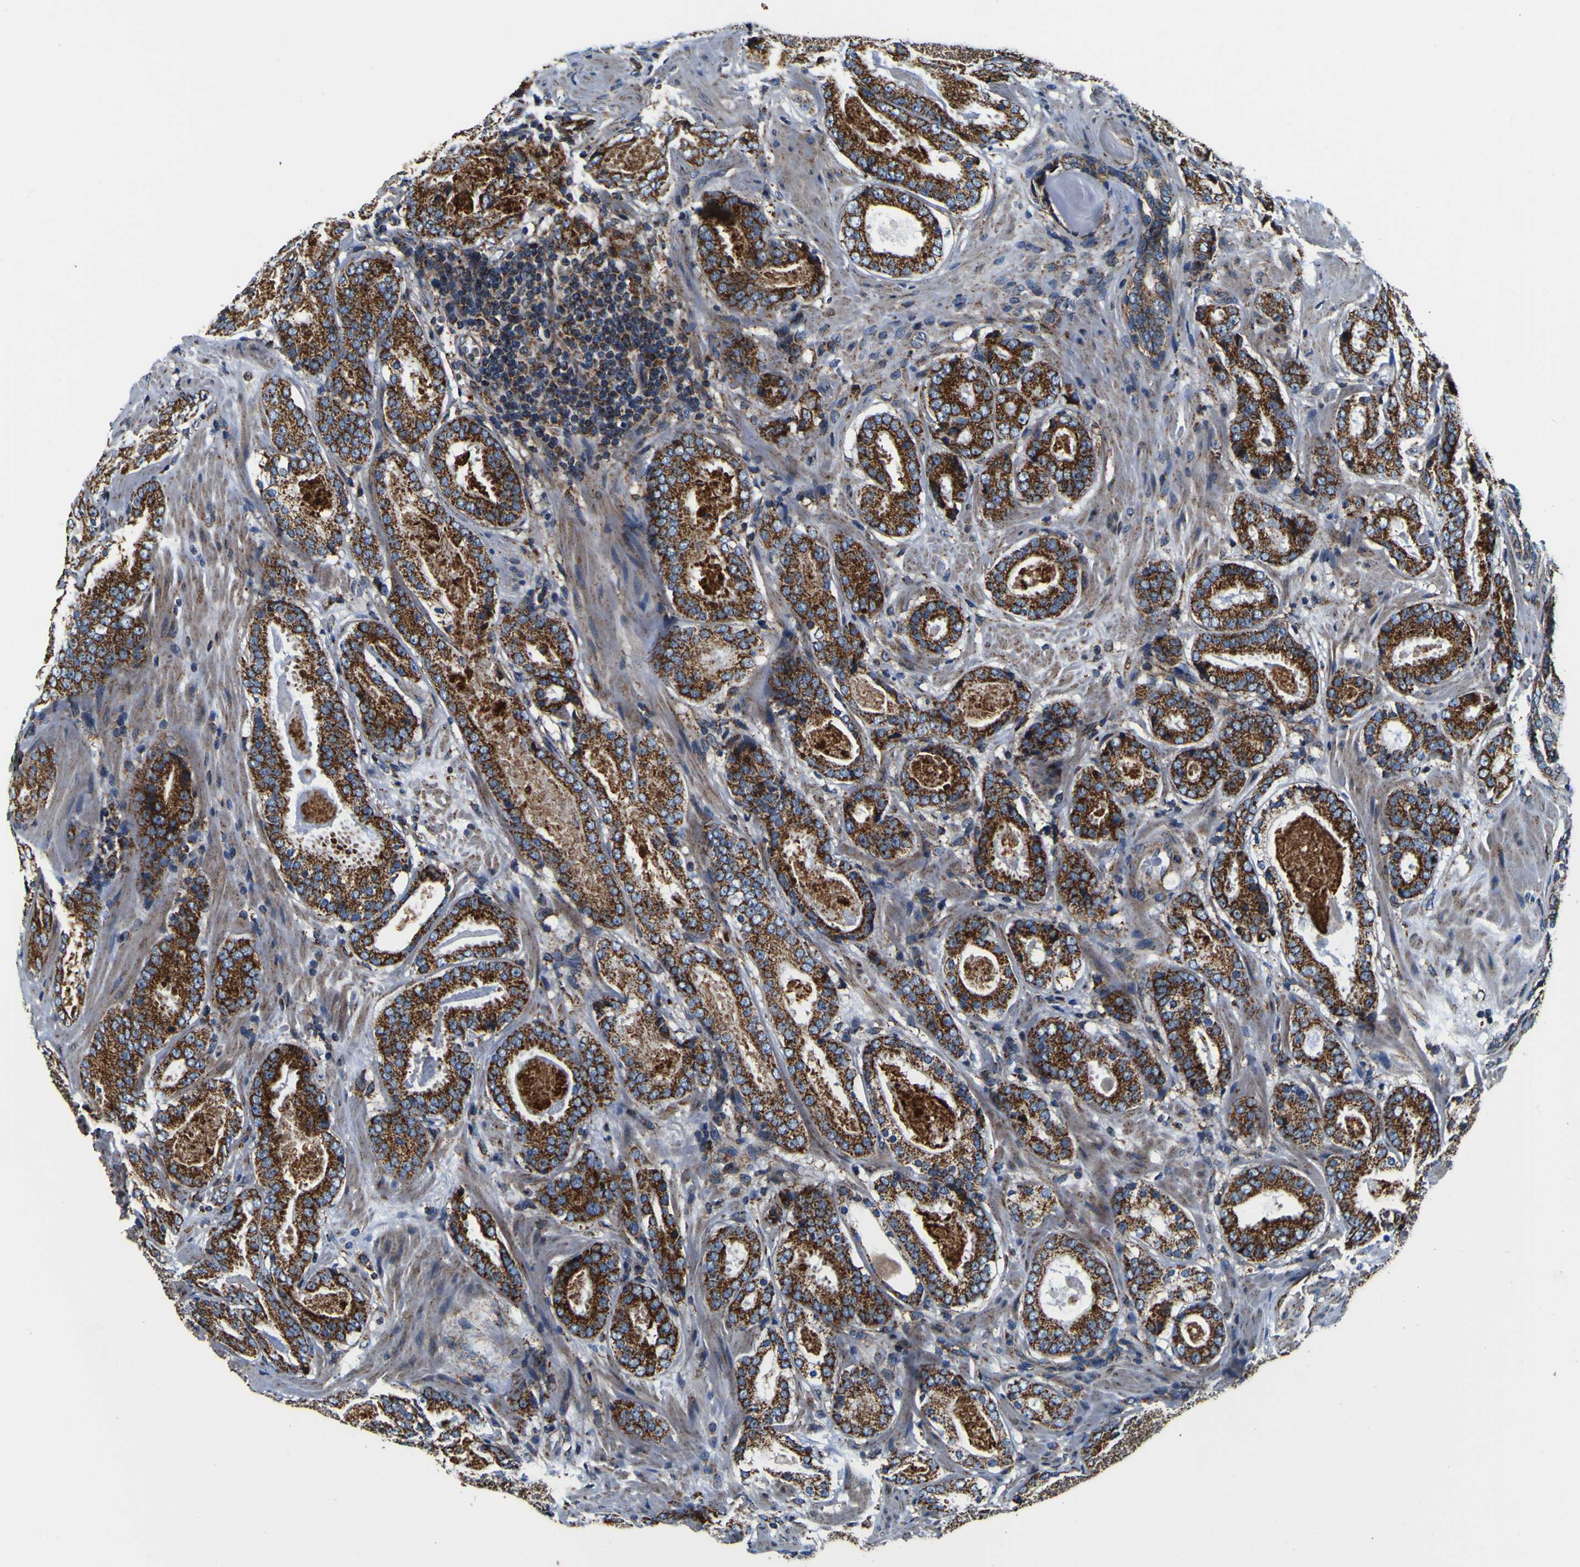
{"staining": {"intensity": "strong", "quantity": ">75%", "location": "cytoplasmic/membranous"}, "tissue": "prostate cancer", "cell_type": "Tumor cells", "image_type": "cancer", "snomed": [{"axis": "morphology", "description": "Adenocarcinoma, Low grade"}, {"axis": "topography", "description": "Prostate"}], "caption": "A micrograph of prostate cancer stained for a protein displays strong cytoplasmic/membranous brown staining in tumor cells.", "gene": "PTRH2", "patient": {"sex": "male", "age": 69}}